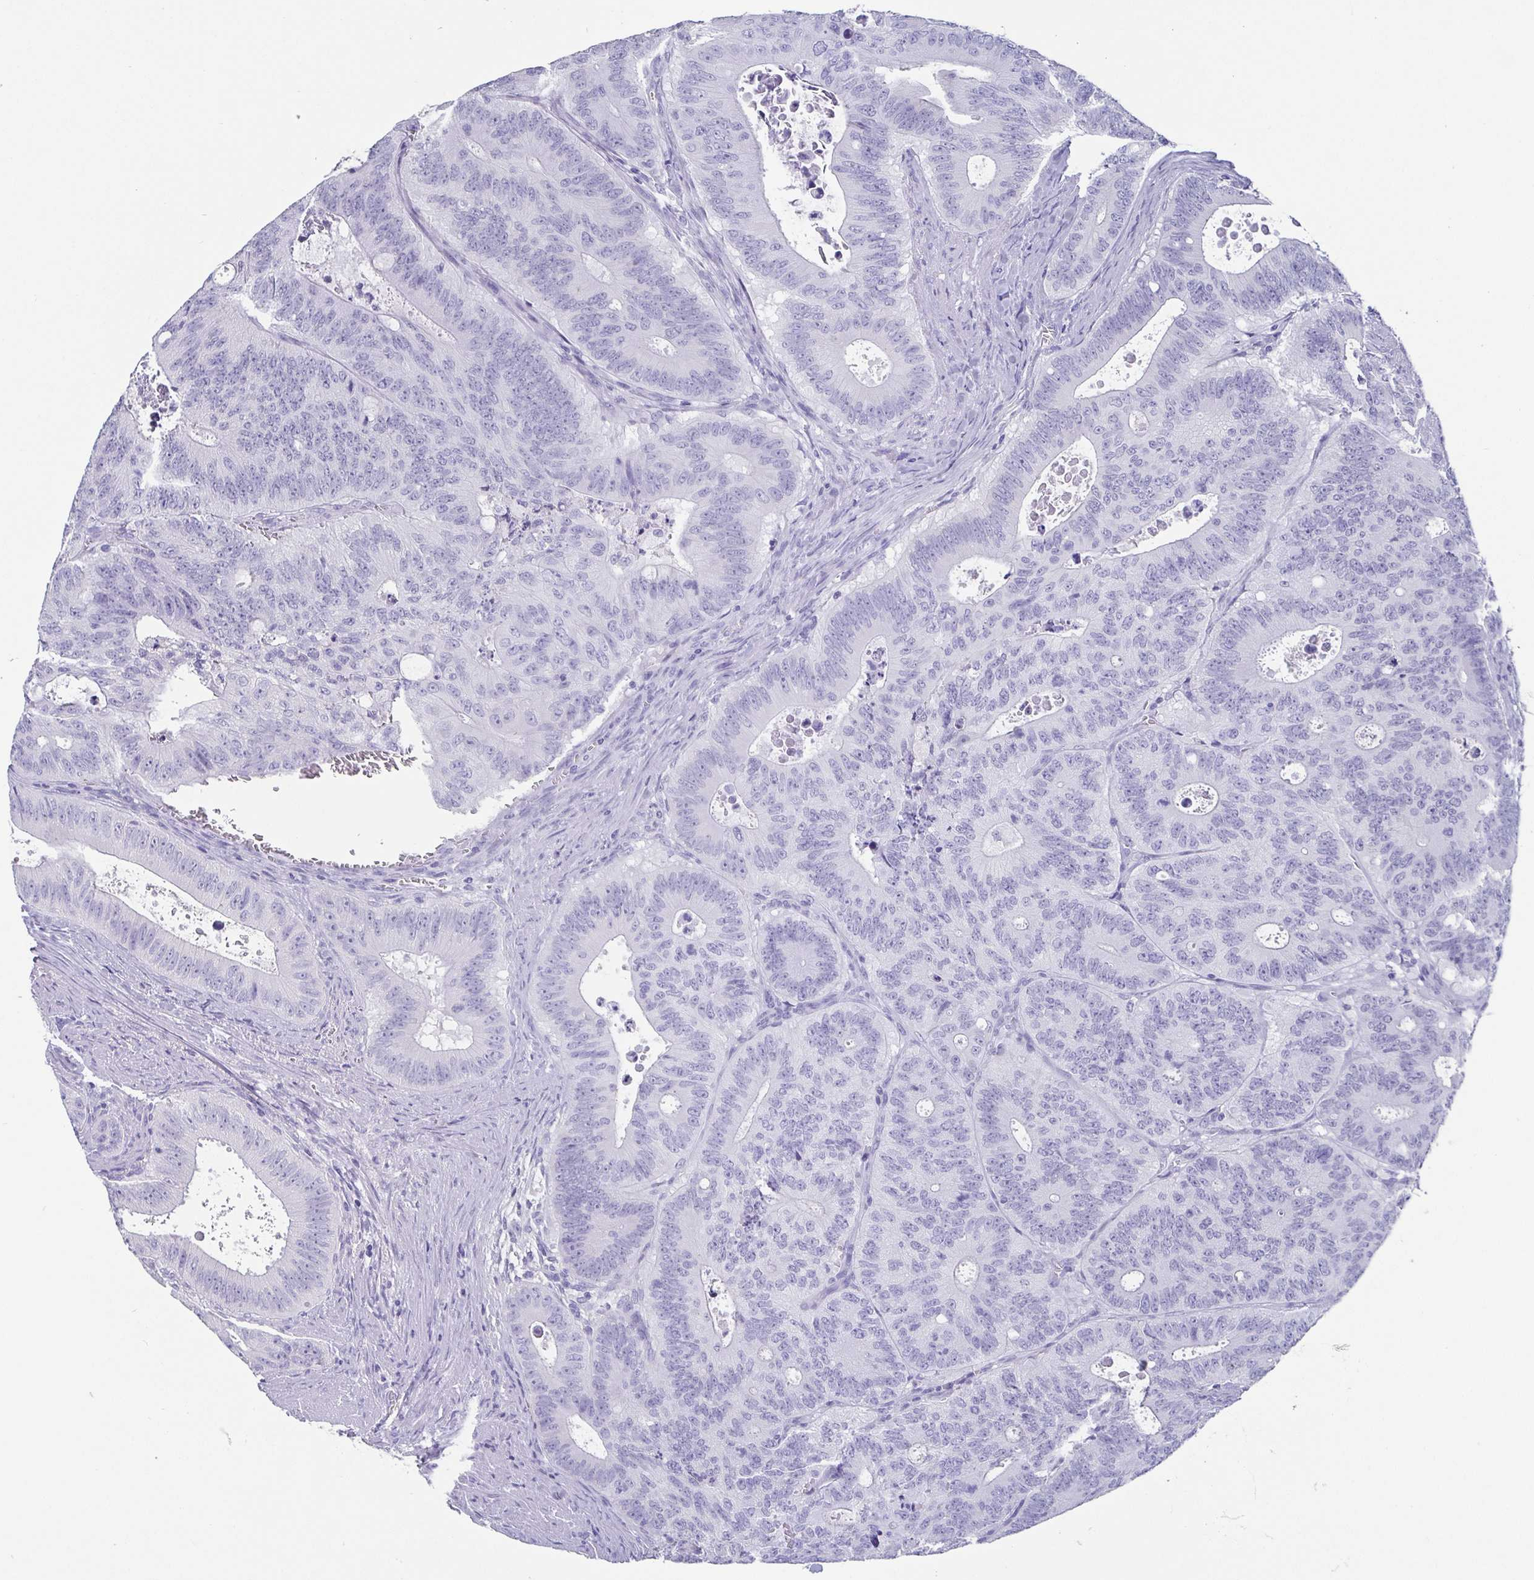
{"staining": {"intensity": "negative", "quantity": "none", "location": "none"}, "tissue": "colorectal cancer", "cell_type": "Tumor cells", "image_type": "cancer", "snomed": [{"axis": "morphology", "description": "Adenocarcinoma, NOS"}, {"axis": "topography", "description": "Colon"}], "caption": "This is an immunohistochemistry photomicrograph of colorectal adenocarcinoma. There is no staining in tumor cells.", "gene": "SCGN", "patient": {"sex": "male", "age": 62}}